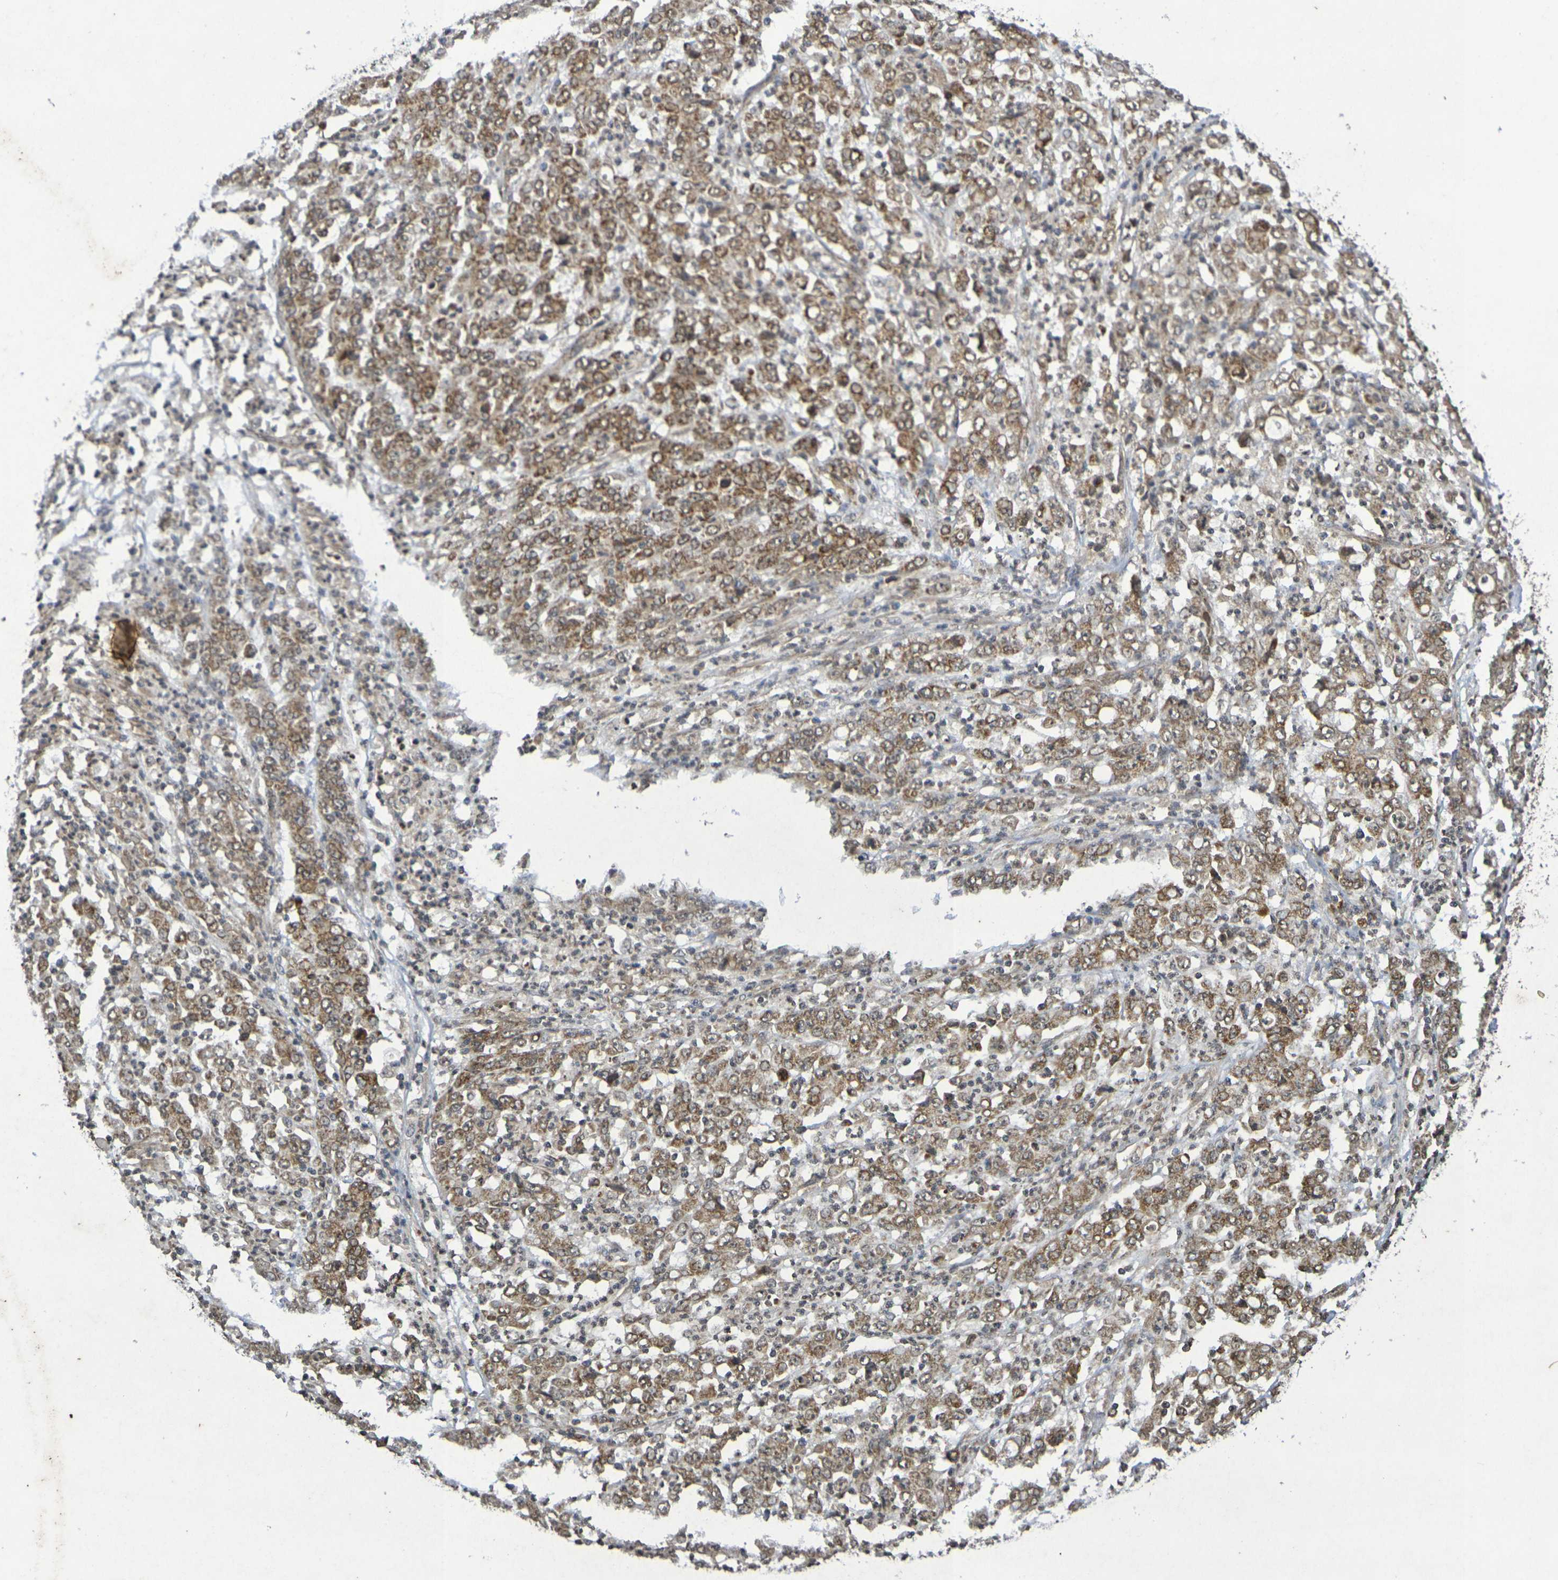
{"staining": {"intensity": "moderate", "quantity": ">75%", "location": "cytoplasmic/membranous"}, "tissue": "stomach cancer", "cell_type": "Tumor cells", "image_type": "cancer", "snomed": [{"axis": "morphology", "description": "Adenocarcinoma, NOS"}, {"axis": "topography", "description": "Stomach, lower"}], "caption": "DAB immunohistochemical staining of human stomach cancer (adenocarcinoma) reveals moderate cytoplasmic/membranous protein staining in about >75% of tumor cells.", "gene": "GUCY1A2", "patient": {"sex": "female", "age": 71}}